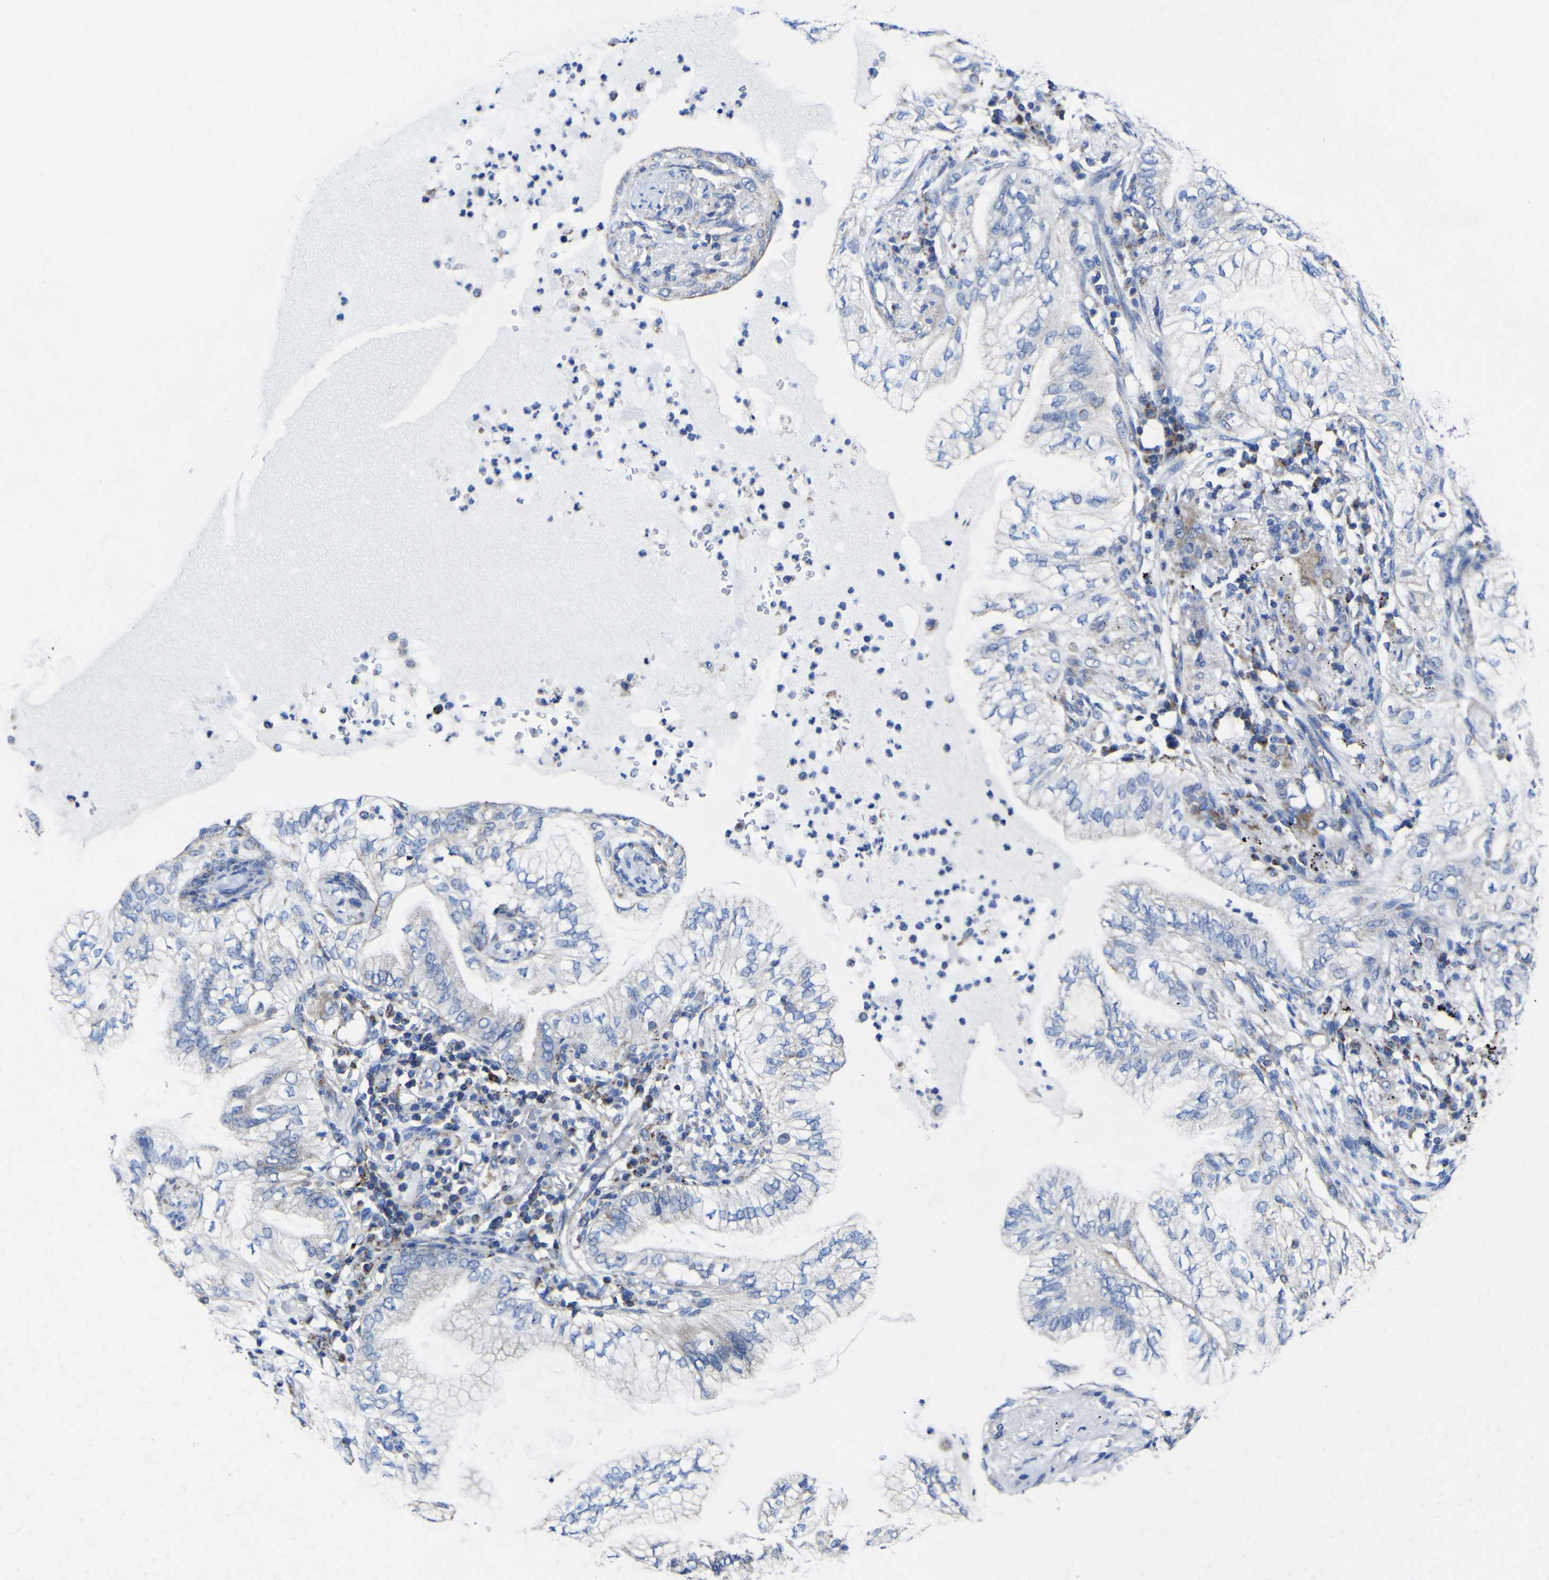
{"staining": {"intensity": "weak", "quantity": "<25%", "location": "cytoplasmic/membranous"}, "tissue": "lung cancer", "cell_type": "Tumor cells", "image_type": "cancer", "snomed": [{"axis": "morphology", "description": "Normal tissue, NOS"}, {"axis": "morphology", "description": "Adenocarcinoma, NOS"}, {"axis": "topography", "description": "Bronchus"}, {"axis": "topography", "description": "Lung"}], "caption": "An image of human lung cancer is negative for staining in tumor cells. Brightfield microscopy of immunohistochemistry (IHC) stained with DAB (brown) and hematoxylin (blue), captured at high magnification.", "gene": "CCDC90B", "patient": {"sex": "female", "age": 70}}